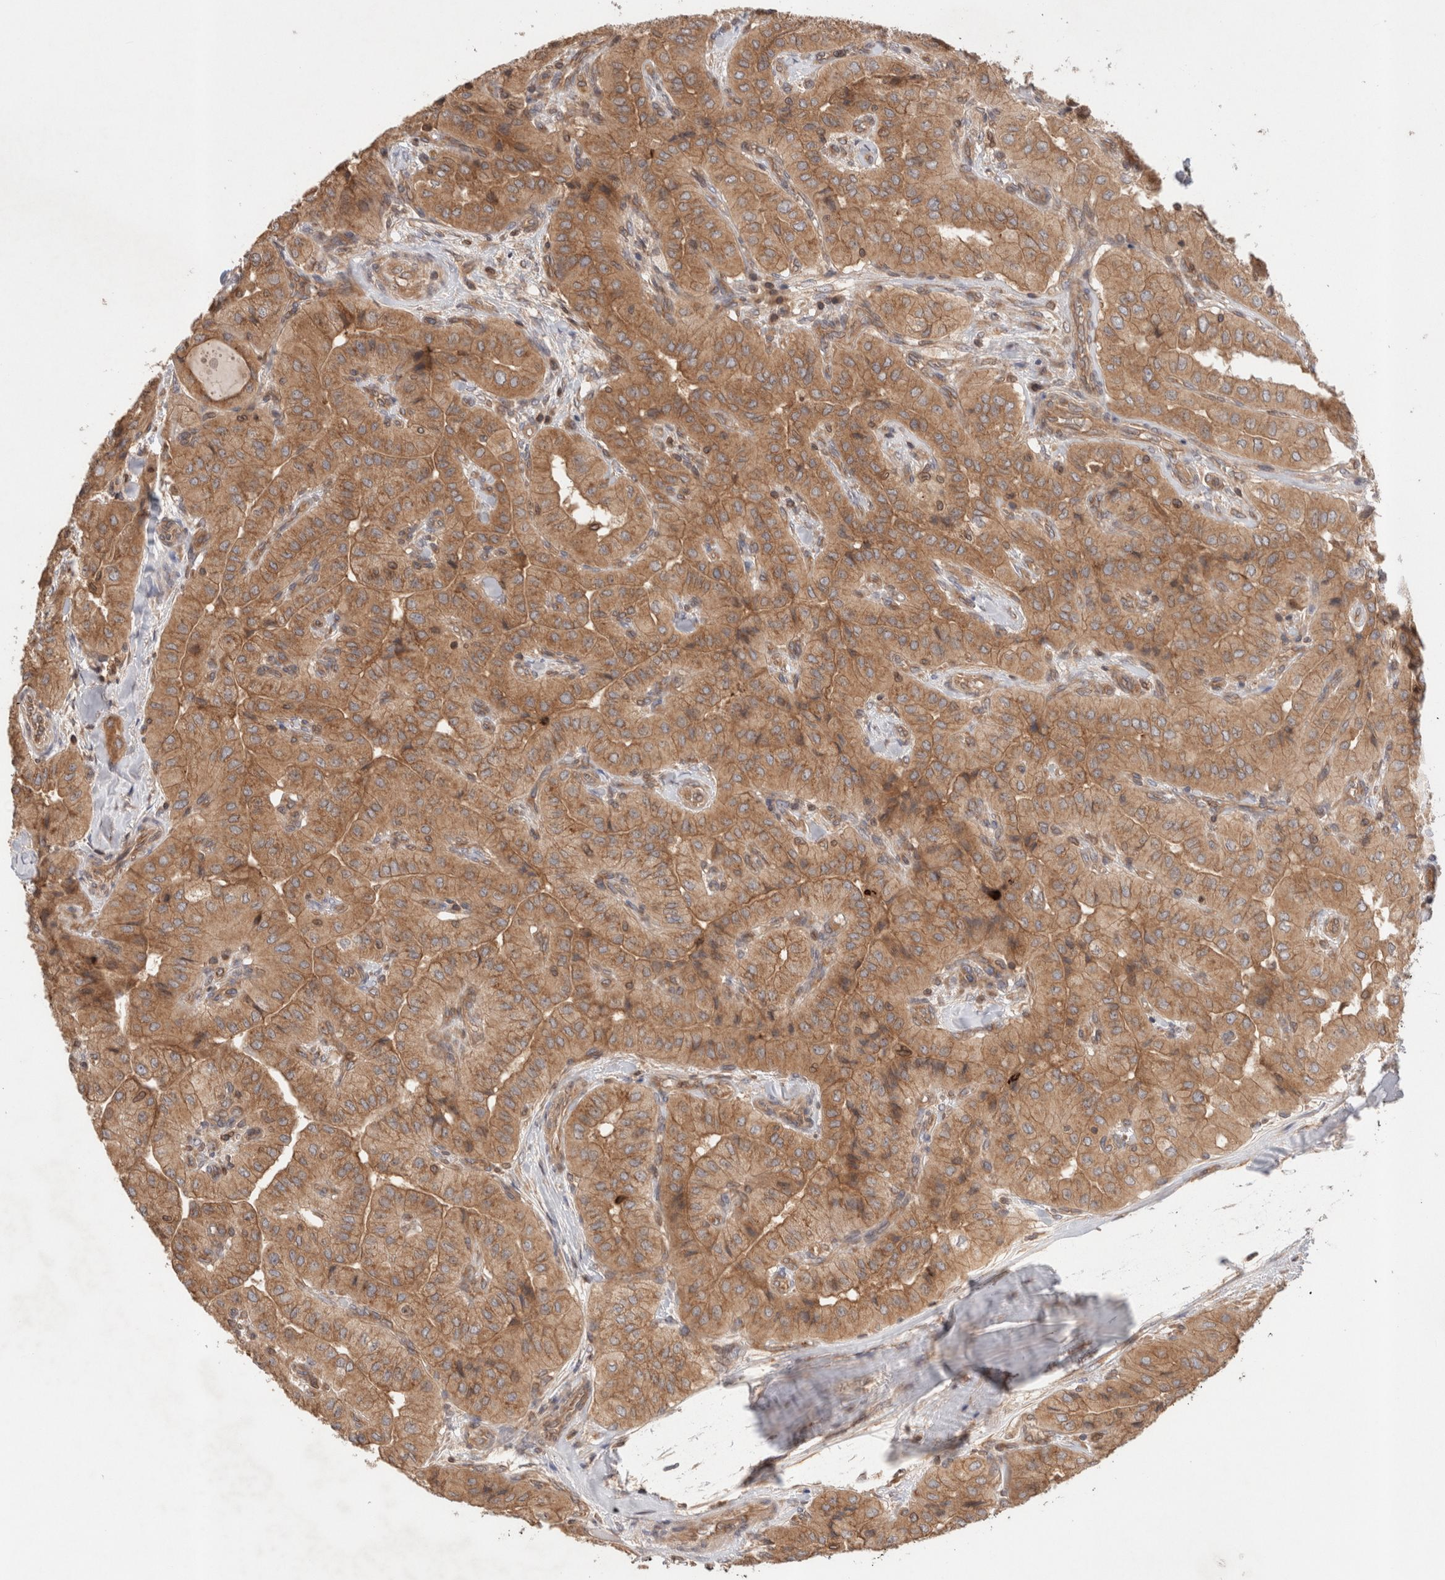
{"staining": {"intensity": "moderate", "quantity": ">75%", "location": "cytoplasmic/membranous"}, "tissue": "thyroid cancer", "cell_type": "Tumor cells", "image_type": "cancer", "snomed": [{"axis": "morphology", "description": "Papillary adenocarcinoma, NOS"}, {"axis": "topography", "description": "Thyroid gland"}], "caption": "Moderate cytoplasmic/membranous staining for a protein is identified in approximately >75% of tumor cells of thyroid papillary adenocarcinoma using IHC.", "gene": "SIKE1", "patient": {"sex": "female", "age": 59}}